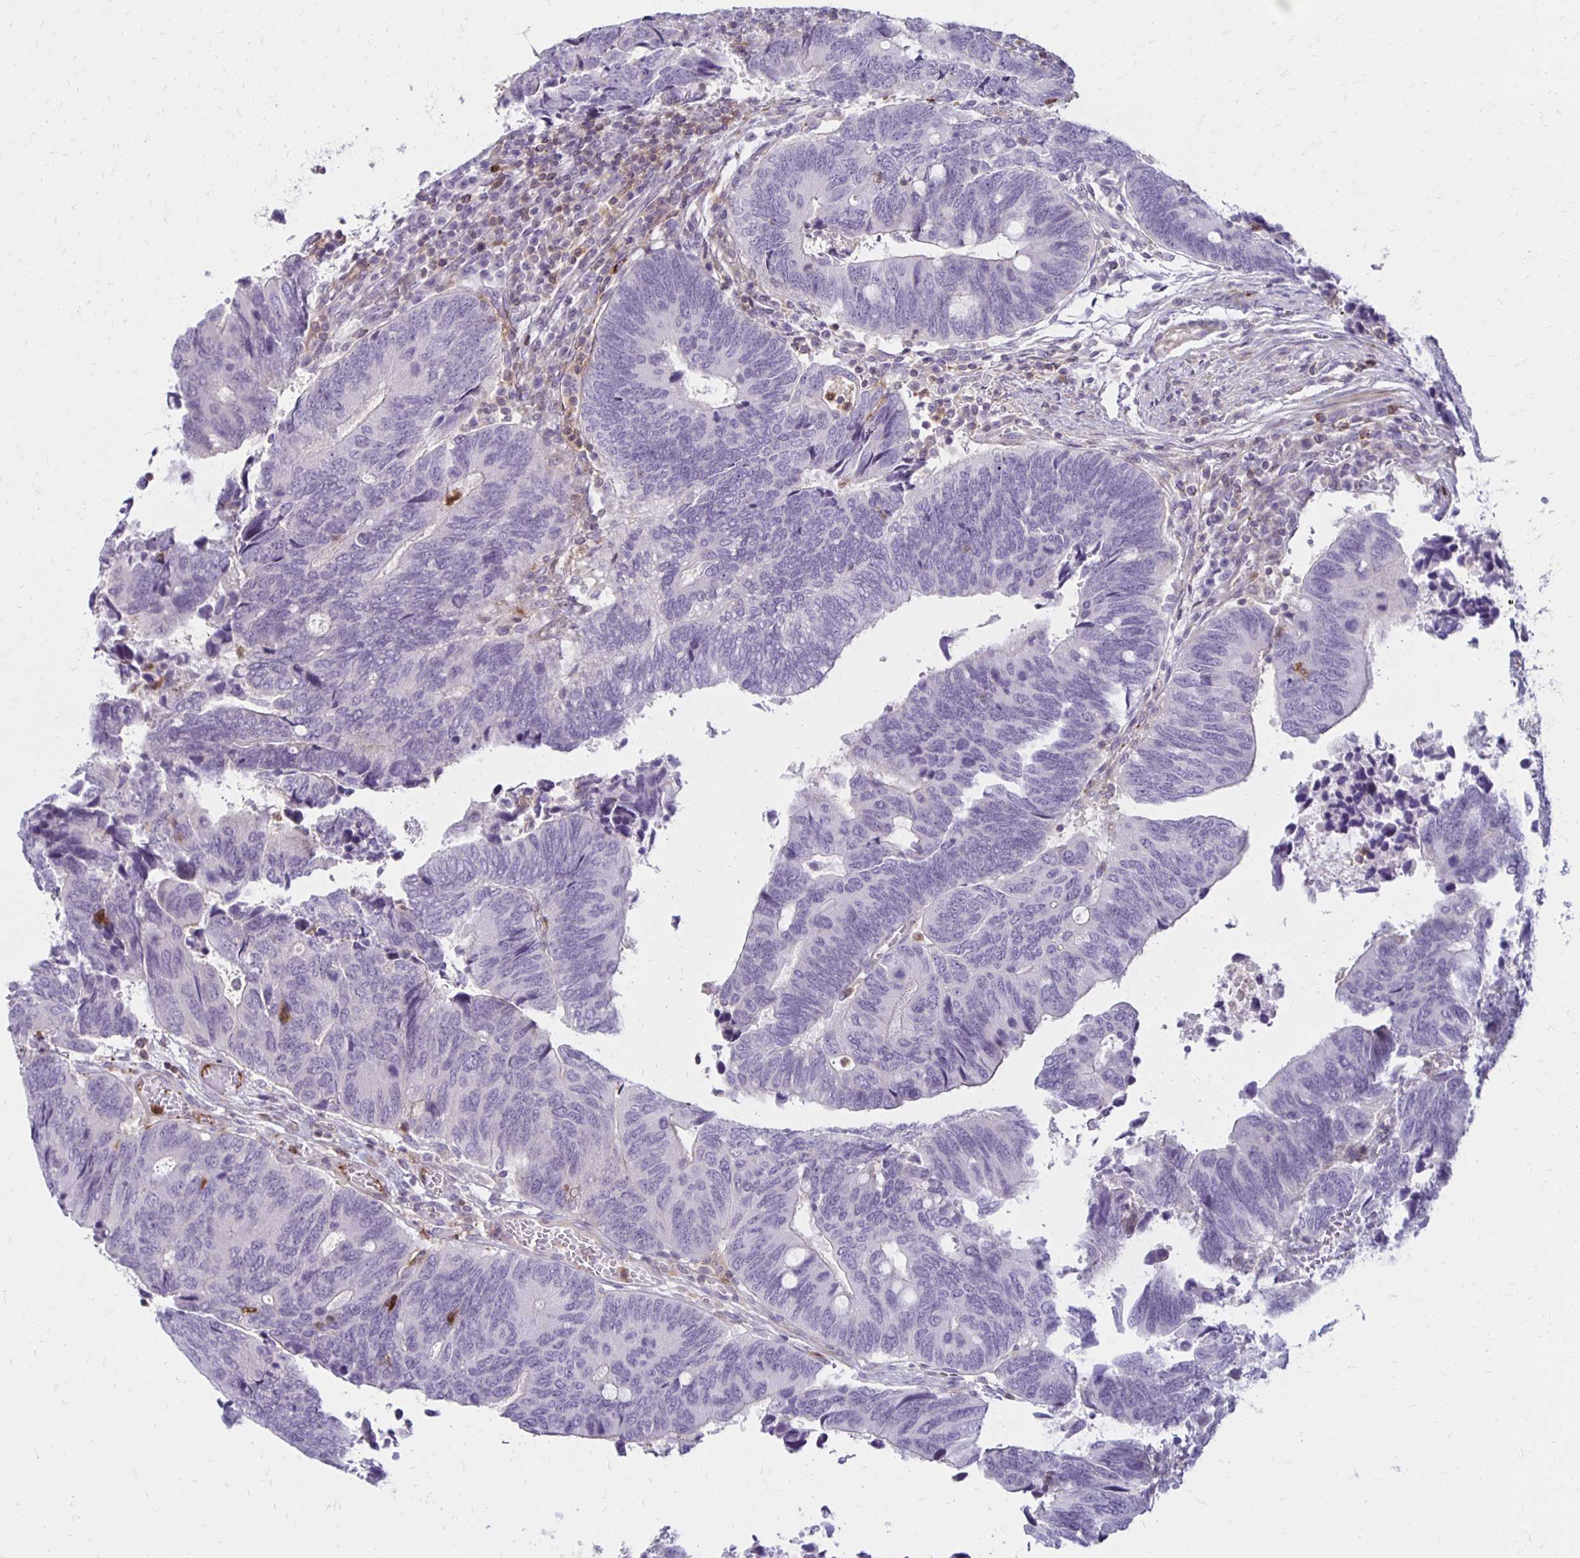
{"staining": {"intensity": "negative", "quantity": "none", "location": "none"}, "tissue": "colorectal cancer", "cell_type": "Tumor cells", "image_type": "cancer", "snomed": [{"axis": "morphology", "description": "Adenocarcinoma, NOS"}, {"axis": "topography", "description": "Colon"}], "caption": "There is no significant staining in tumor cells of colorectal cancer (adenocarcinoma). Brightfield microscopy of IHC stained with DAB (3,3'-diaminobenzidine) (brown) and hematoxylin (blue), captured at high magnification.", "gene": "CCL21", "patient": {"sex": "male", "age": 87}}